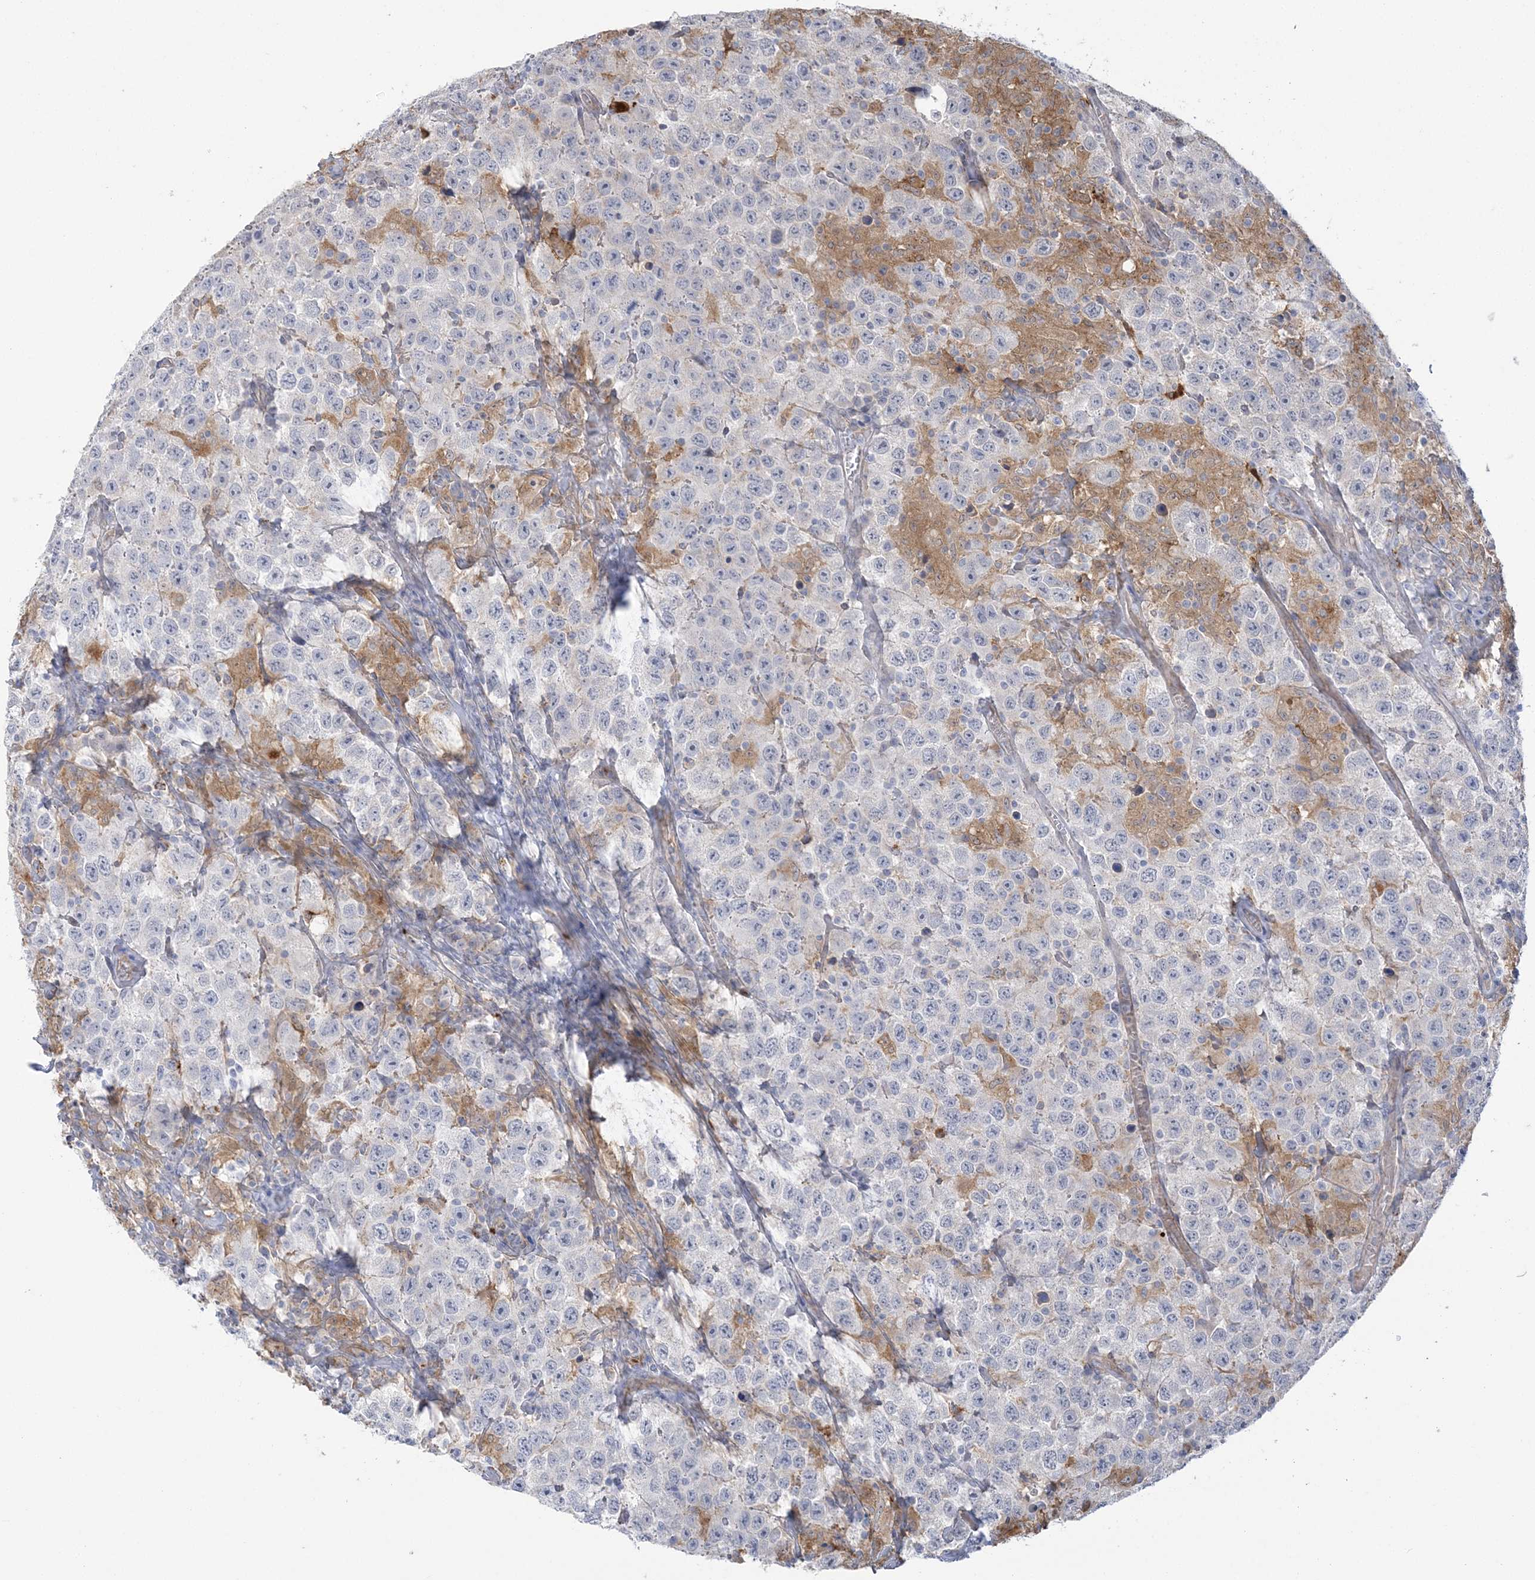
{"staining": {"intensity": "negative", "quantity": "none", "location": "none"}, "tissue": "testis cancer", "cell_type": "Tumor cells", "image_type": "cancer", "snomed": [{"axis": "morphology", "description": "Seminoma, NOS"}, {"axis": "topography", "description": "Testis"}], "caption": "This is an immunohistochemistry histopathology image of seminoma (testis). There is no staining in tumor cells.", "gene": "HAAO", "patient": {"sex": "male", "age": 41}}